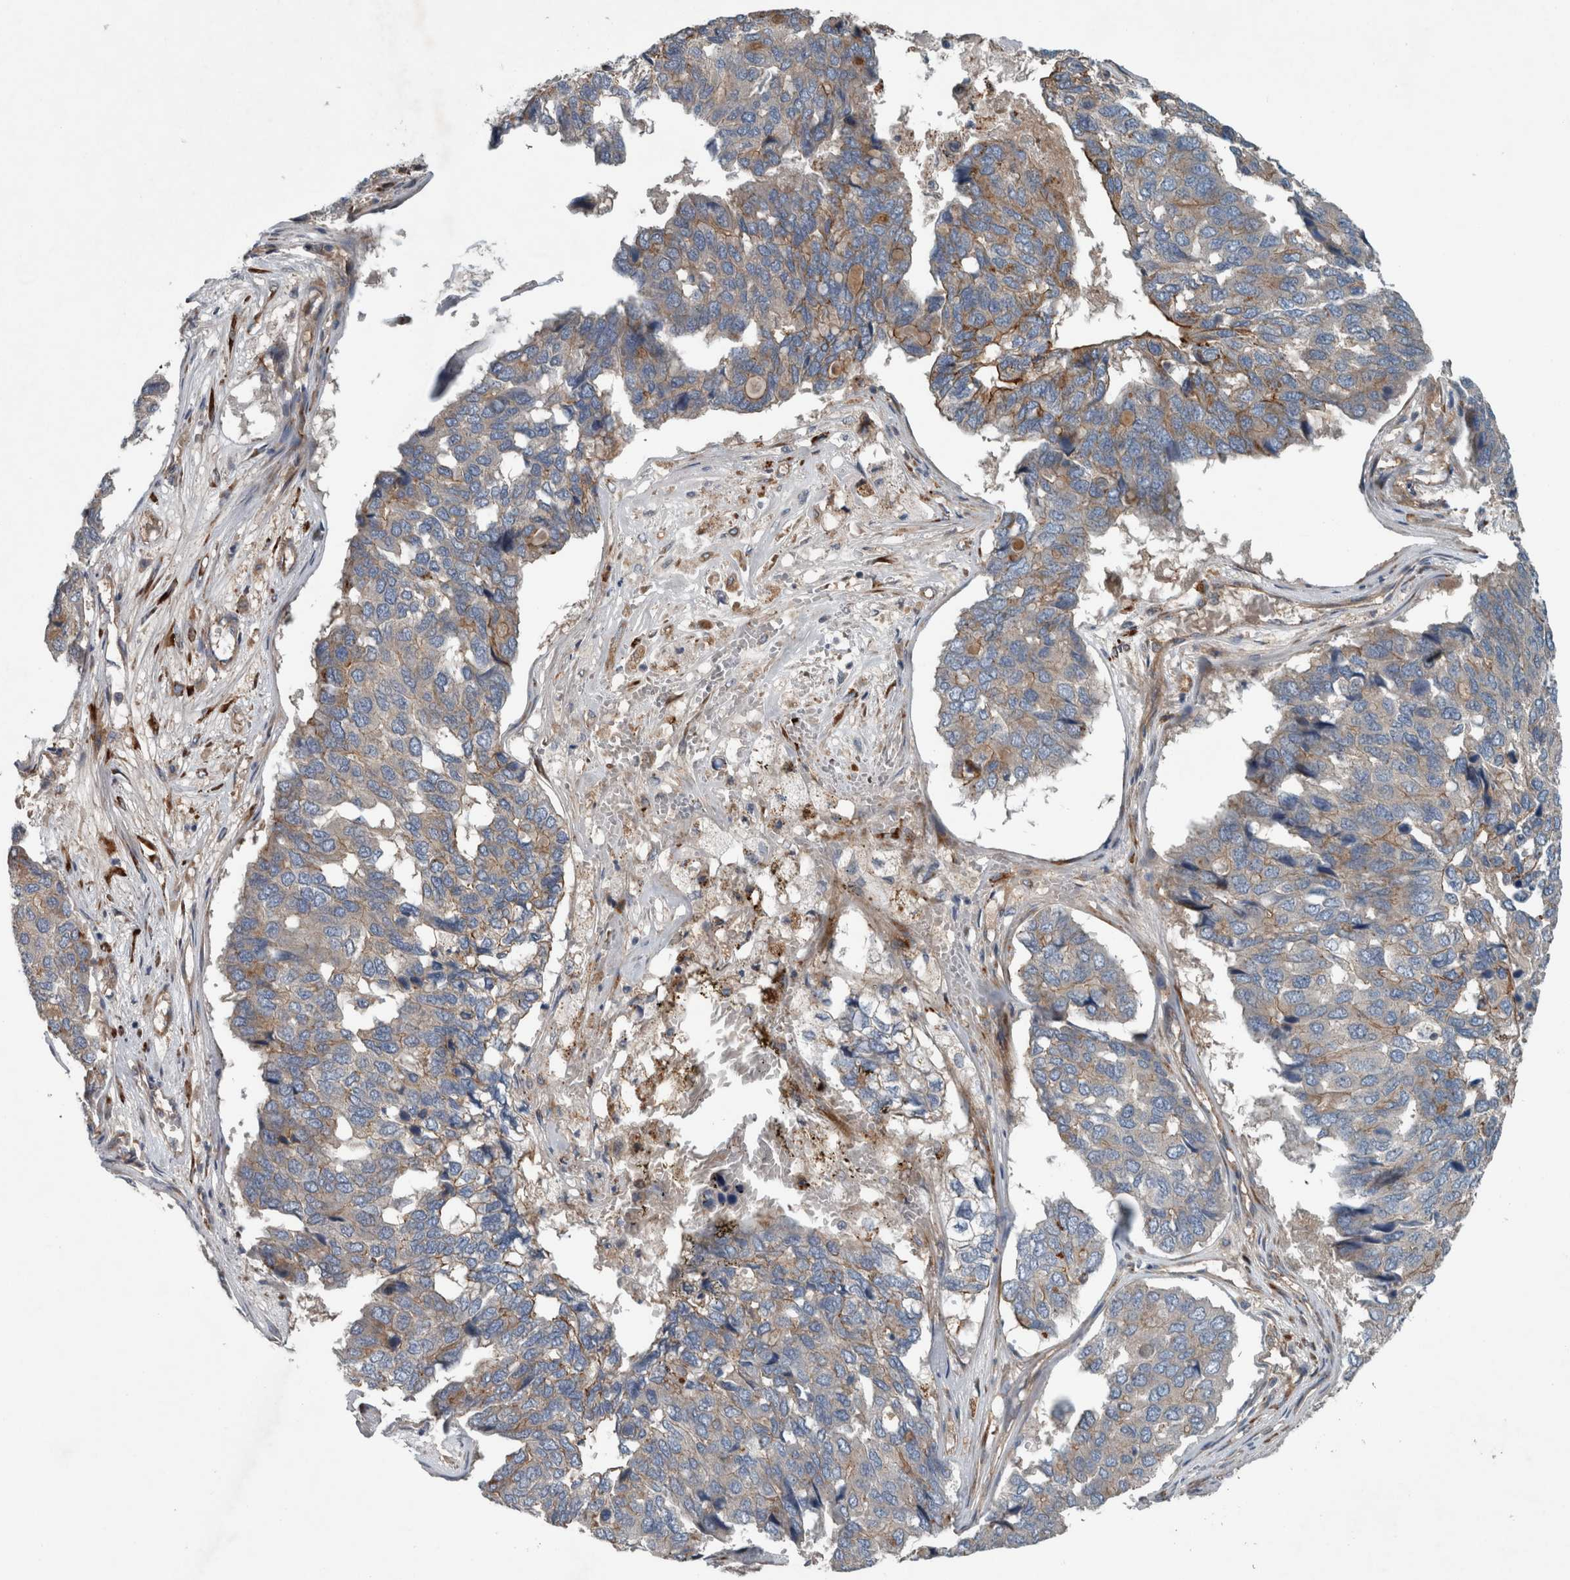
{"staining": {"intensity": "strong", "quantity": "<25%", "location": "cytoplasmic/membranous"}, "tissue": "pancreatic cancer", "cell_type": "Tumor cells", "image_type": "cancer", "snomed": [{"axis": "morphology", "description": "Adenocarcinoma, NOS"}, {"axis": "topography", "description": "Pancreas"}], "caption": "An image of human pancreatic adenocarcinoma stained for a protein demonstrates strong cytoplasmic/membranous brown staining in tumor cells.", "gene": "GLT8D2", "patient": {"sex": "male", "age": 50}}